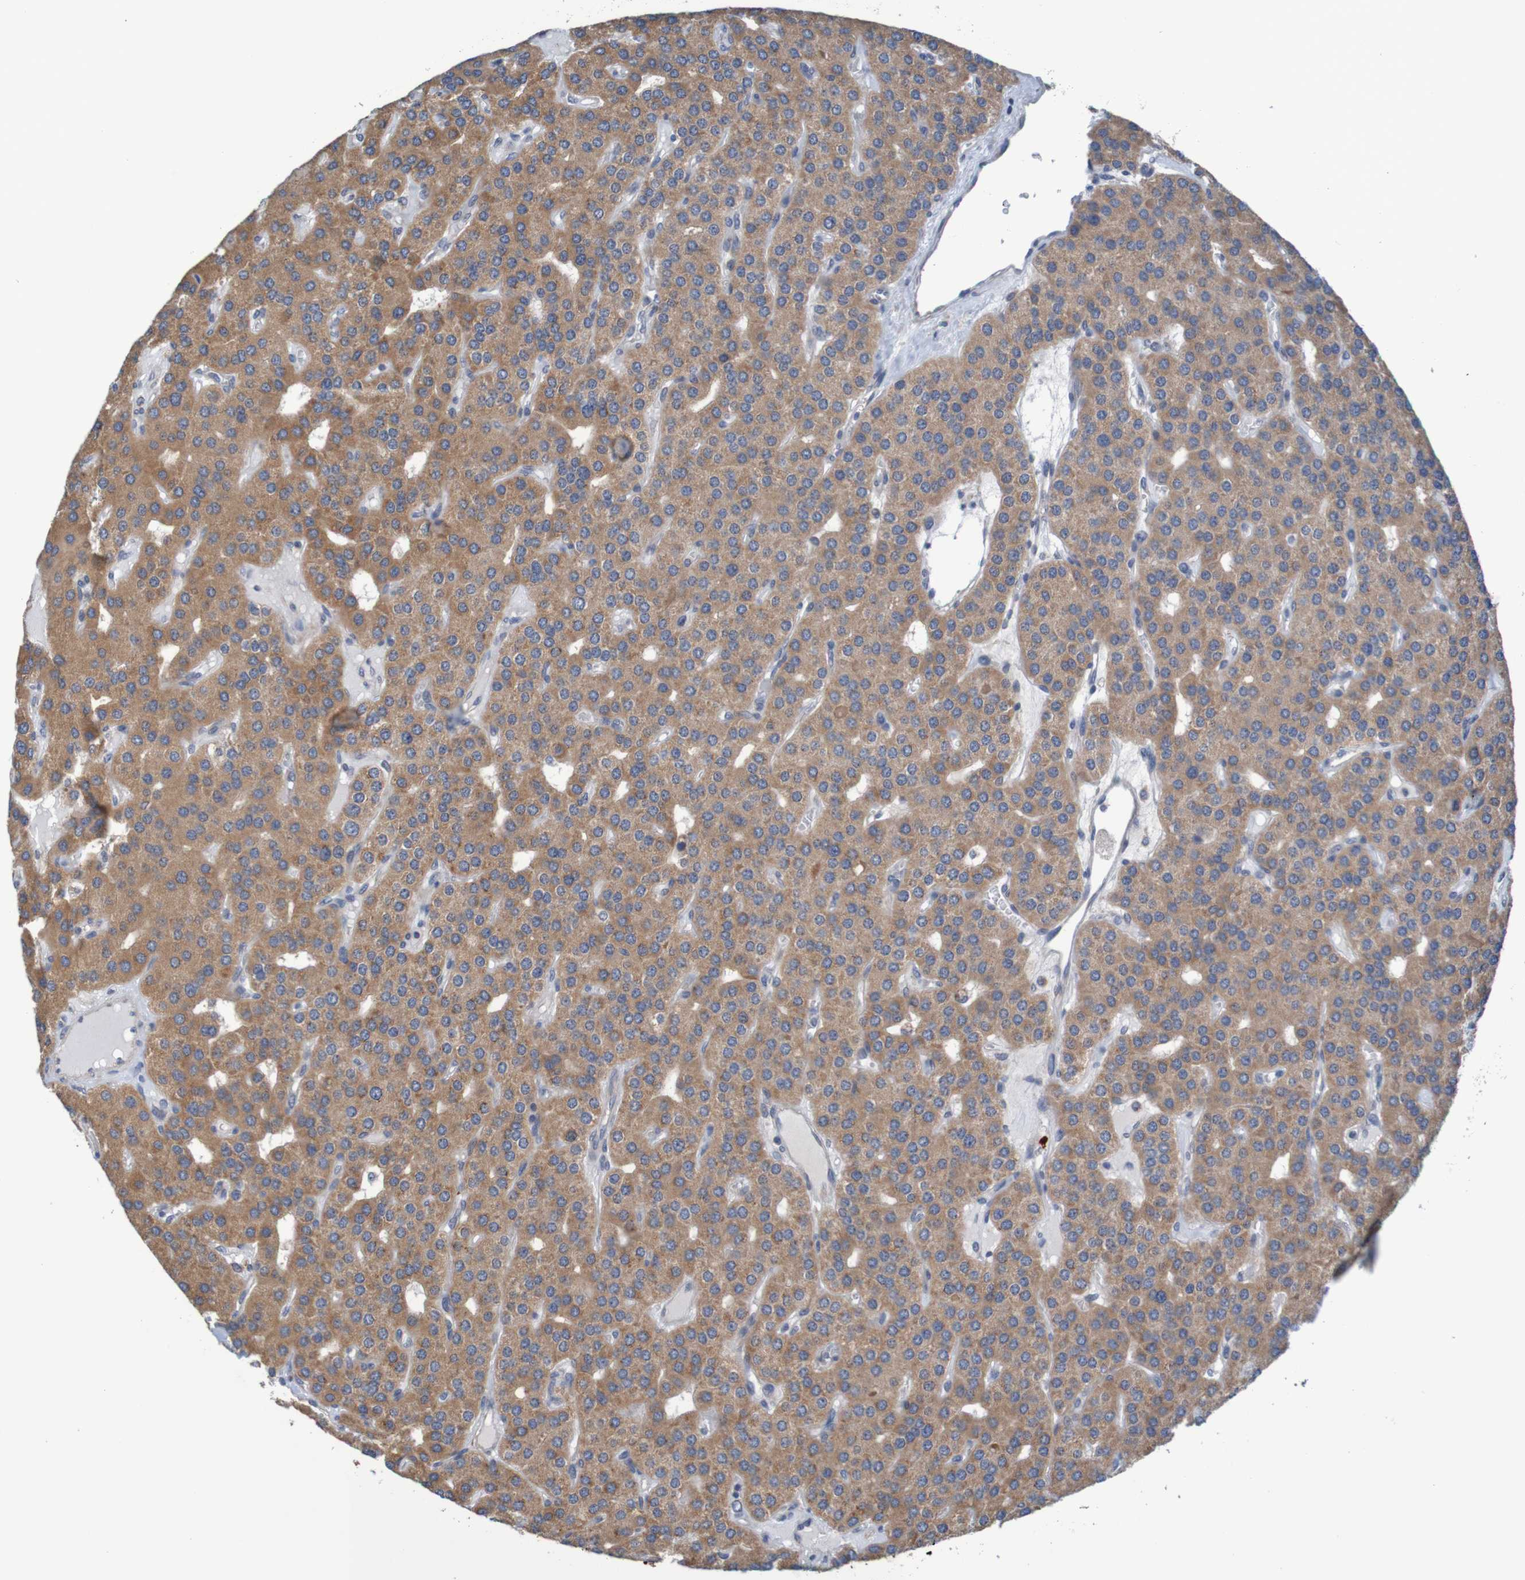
{"staining": {"intensity": "moderate", "quantity": ">75%", "location": "cytoplasmic/membranous"}, "tissue": "parathyroid gland", "cell_type": "Glandular cells", "image_type": "normal", "snomed": [{"axis": "morphology", "description": "Normal tissue, NOS"}, {"axis": "morphology", "description": "Adenoma, NOS"}, {"axis": "topography", "description": "Parathyroid gland"}], "caption": "Glandular cells show medium levels of moderate cytoplasmic/membranous positivity in approximately >75% of cells in benign human parathyroid gland. The protein of interest is shown in brown color, while the nuclei are stained blue.", "gene": "CLDN18", "patient": {"sex": "female", "age": 86}}